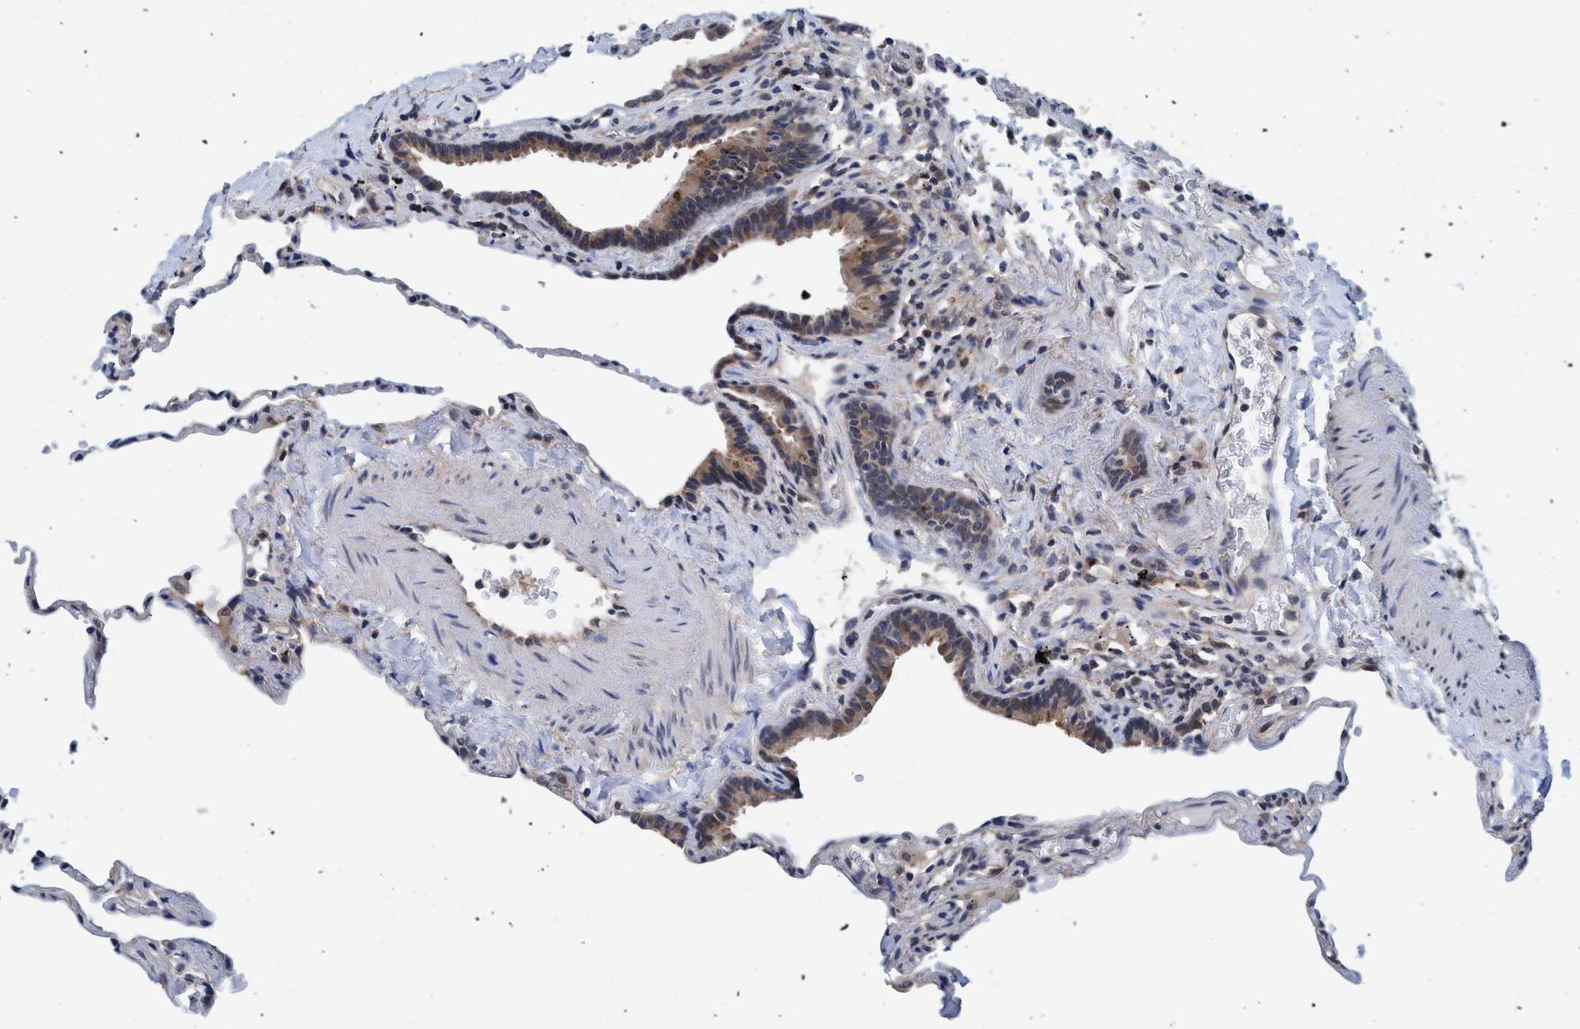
{"staining": {"intensity": "weak", "quantity": "<25%", "location": "cytoplasmic/membranous,nuclear"}, "tissue": "lung", "cell_type": "Alveolar cells", "image_type": "normal", "snomed": [{"axis": "morphology", "description": "Normal tissue, NOS"}, {"axis": "topography", "description": "Lung"}], "caption": "Histopathology image shows no significant protein staining in alveolar cells of unremarkable lung. Brightfield microscopy of IHC stained with DAB (brown) and hematoxylin (blue), captured at high magnification.", "gene": "PSMD12", "patient": {"sex": "male", "age": 59}}